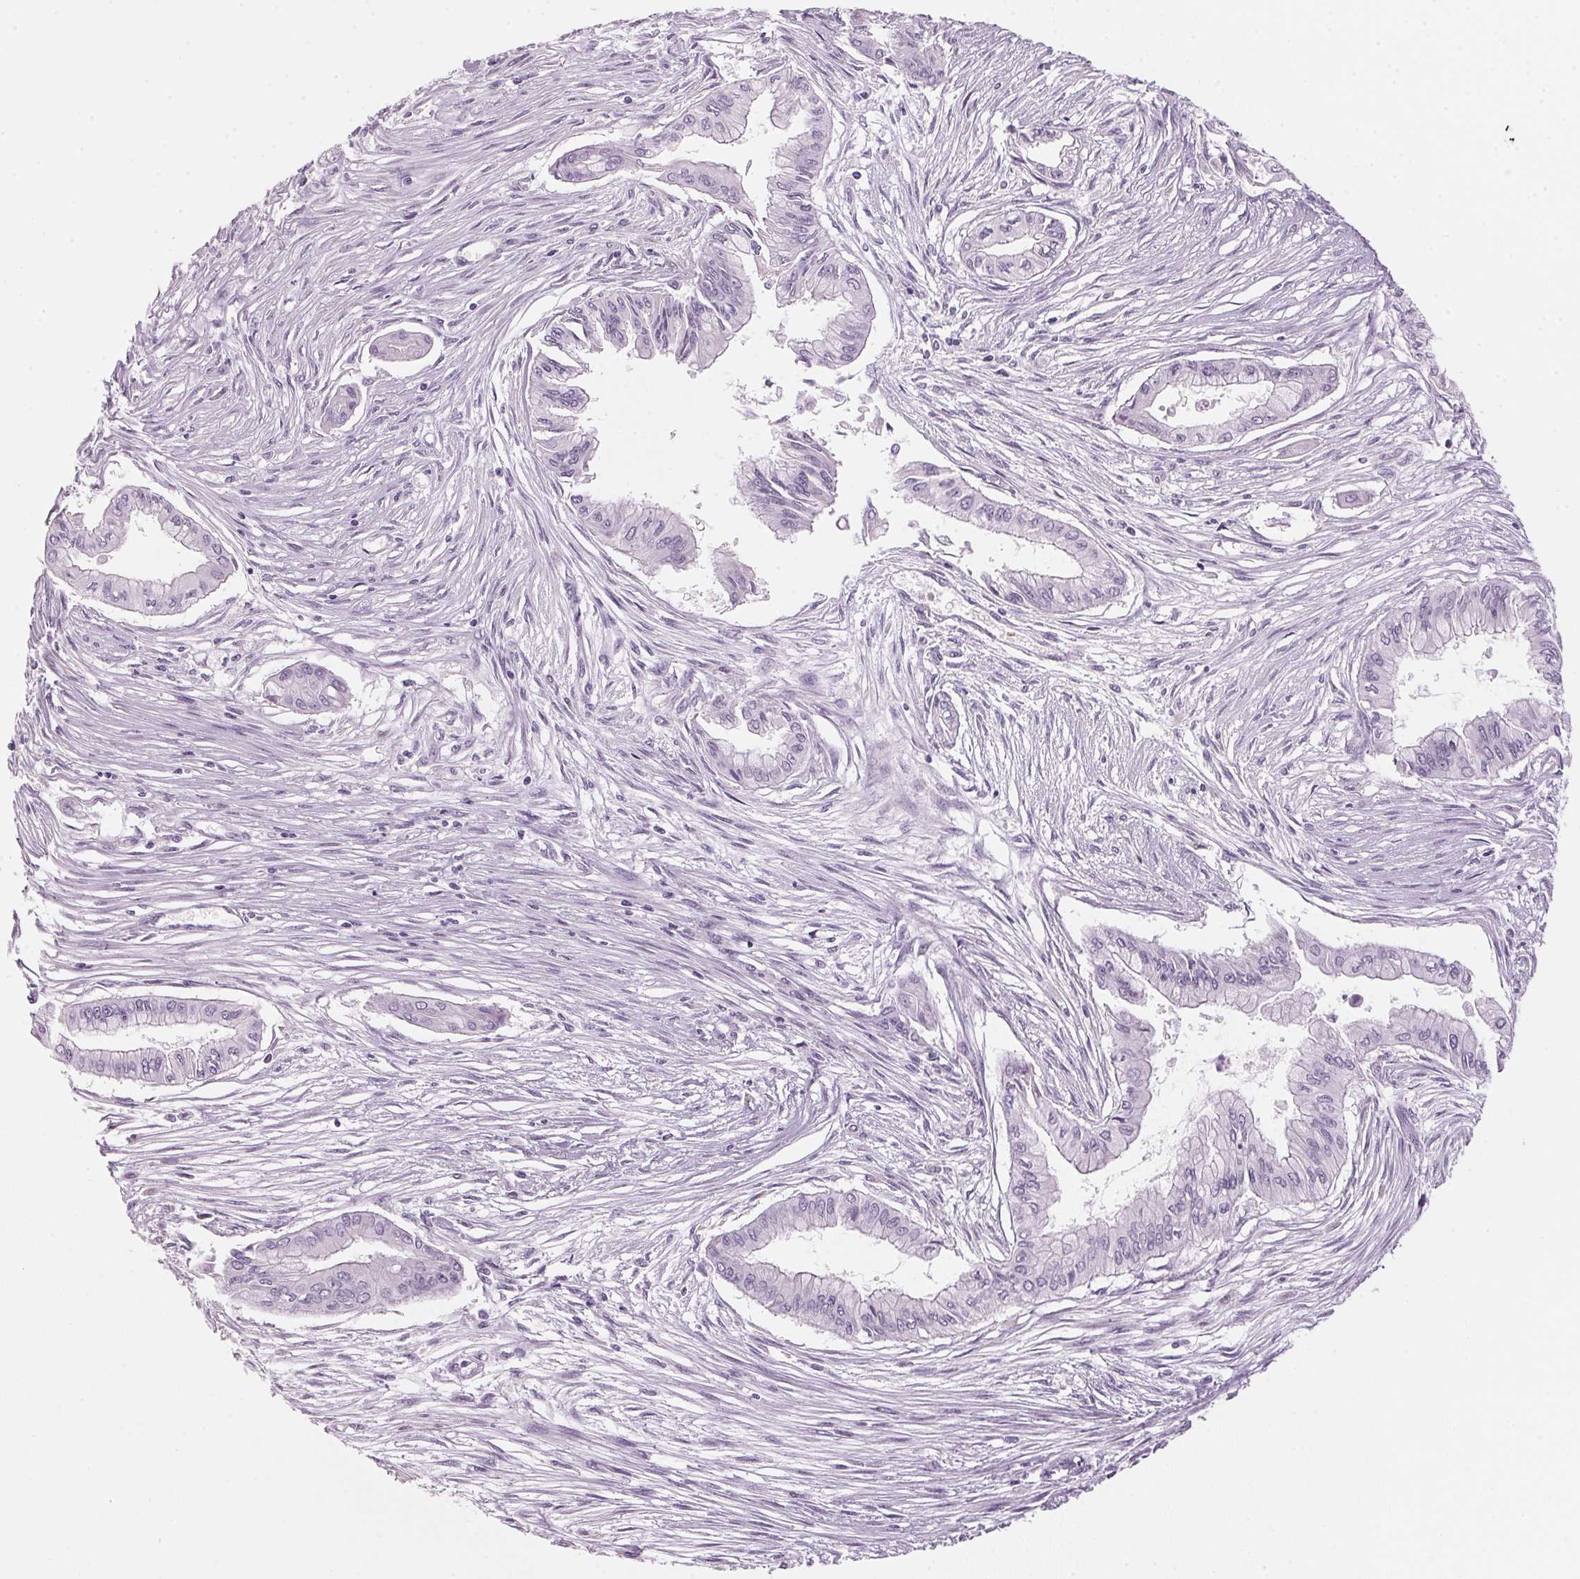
{"staining": {"intensity": "negative", "quantity": "none", "location": "none"}, "tissue": "pancreatic cancer", "cell_type": "Tumor cells", "image_type": "cancer", "snomed": [{"axis": "morphology", "description": "Adenocarcinoma, NOS"}, {"axis": "topography", "description": "Pancreas"}], "caption": "Immunohistochemistry of pancreatic cancer displays no staining in tumor cells. Nuclei are stained in blue.", "gene": "DNTTIP2", "patient": {"sex": "female", "age": 68}}